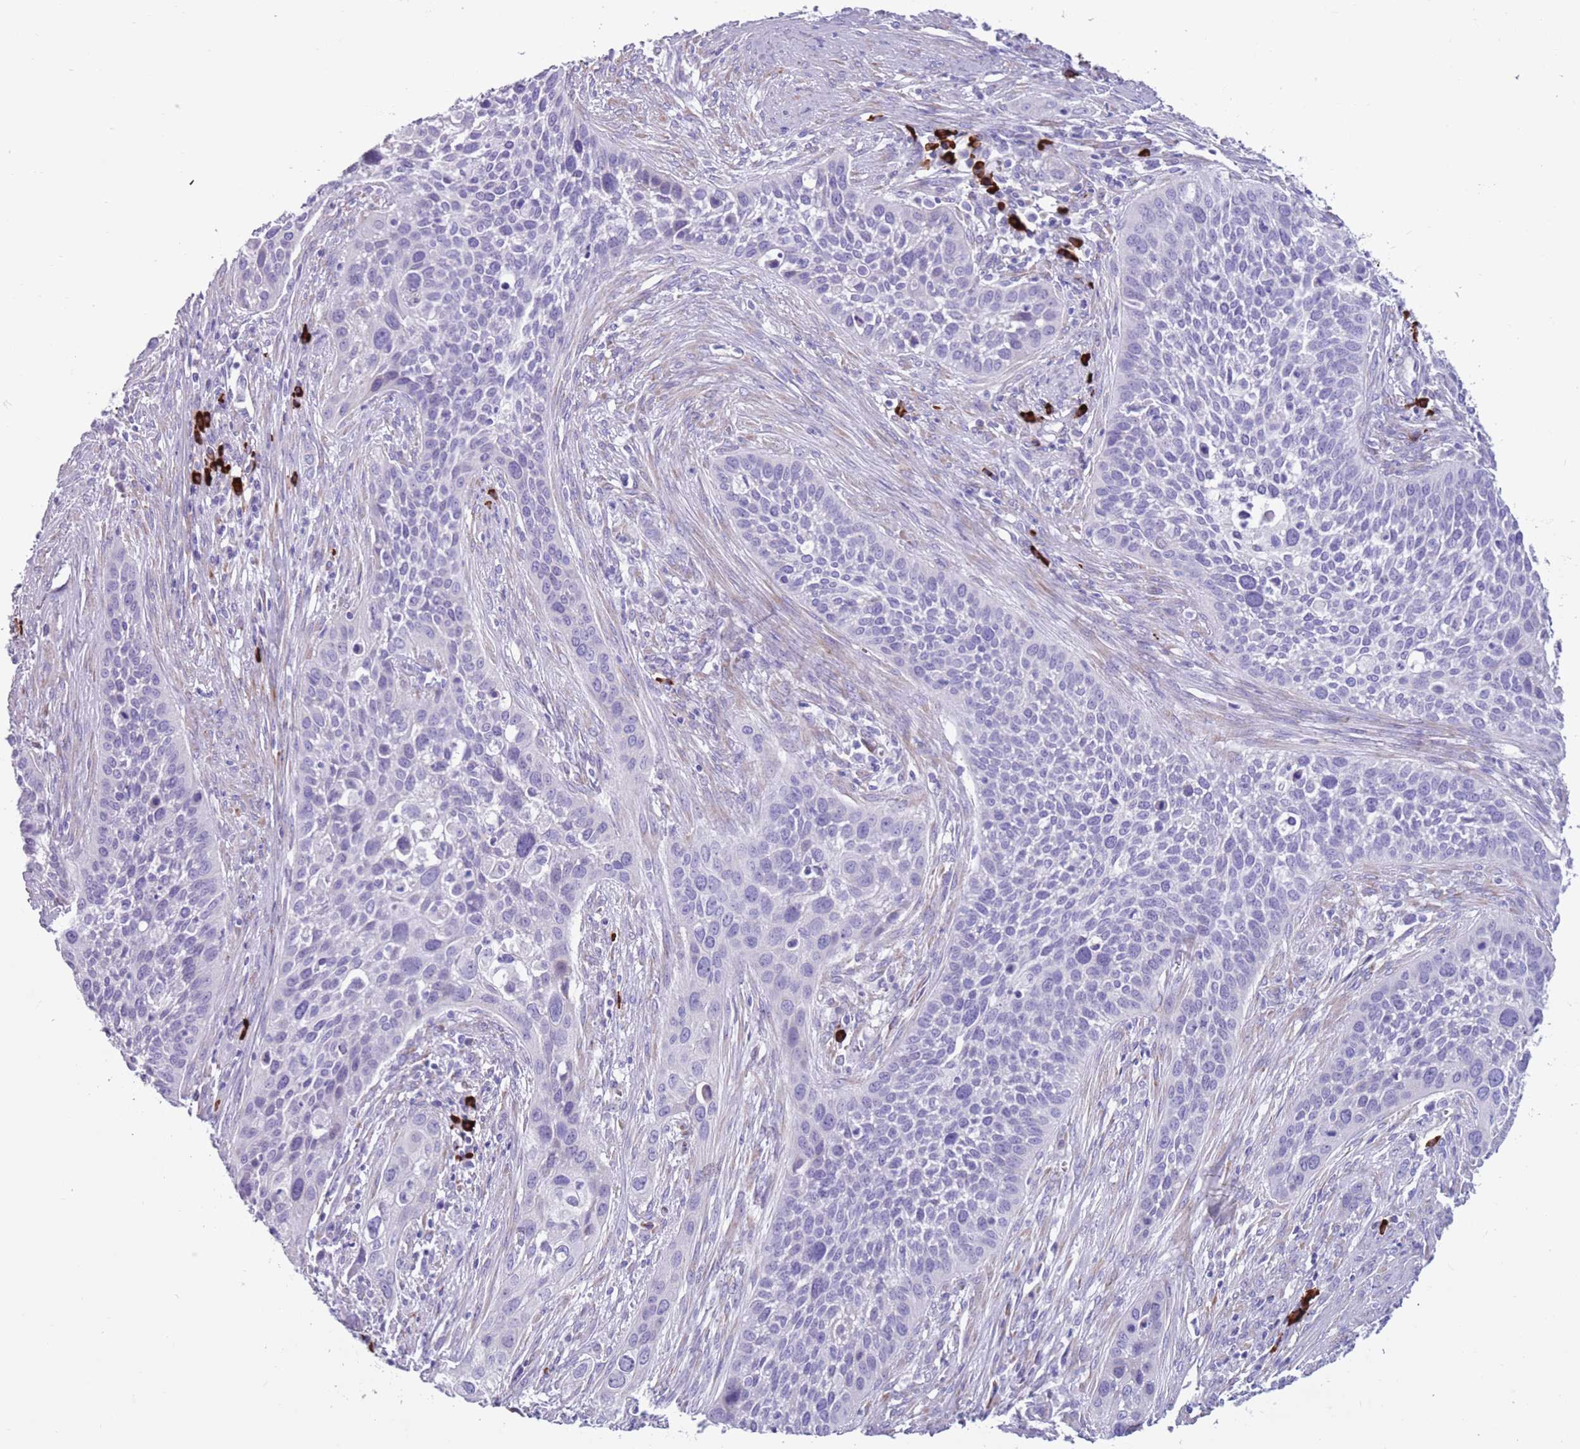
{"staining": {"intensity": "negative", "quantity": "none", "location": "none"}, "tissue": "cervical cancer", "cell_type": "Tumor cells", "image_type": "cancer", "snomed": [{"axis": "morphology", "description": "Squamous cell carcinoma, NOS"}, {"axis": "topography", "description": "Cervix"}], "caption": "Cervical cancer was stained to show a protein in brown. There is no significant expression in tumor cells.", "gene": "LY6G5B", "patient": {"sex": "female", "age": 34}}